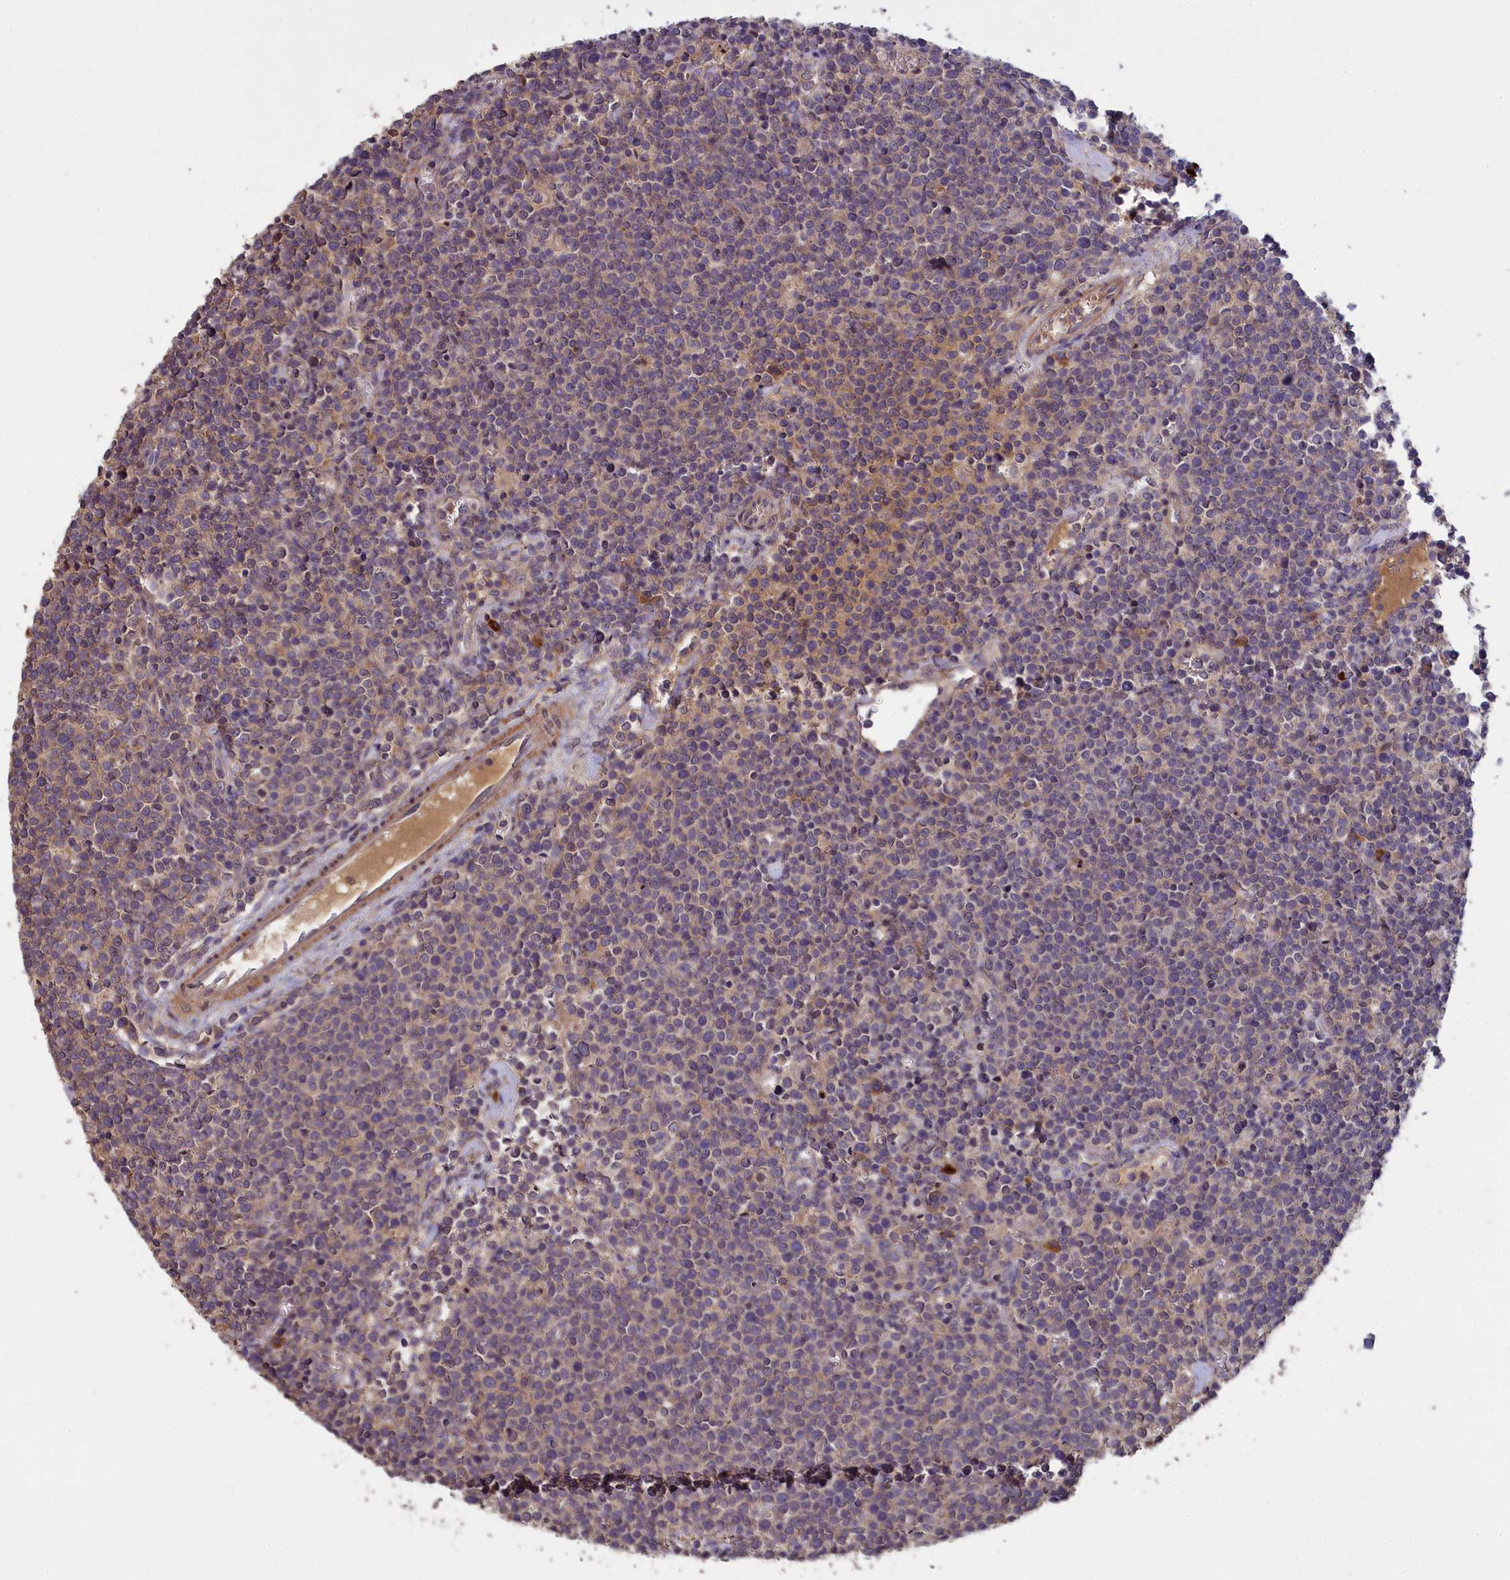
{"staining": {"intensity": "weak", "quantity": "25%-75%", "location": "cytoplasmic/membranous"}, "tissue": "lymphoma", "cell_type": "Tumor cells", "image_type": "cancer", "snomed": [{"axis": "morphology", "description": "Malignant lymphoma, non-Hodgkin's type, High grade"}, {"axis": "topography", "description": "Lymph node"}], "caption": "Human lymphoma stained with a brown dye shows weak cytoplasmic/membranous positive positivity in about 25%-75% of tumor cells.", "gene": "NUDT6", "patient": {"sex": "male", "age": 61}}